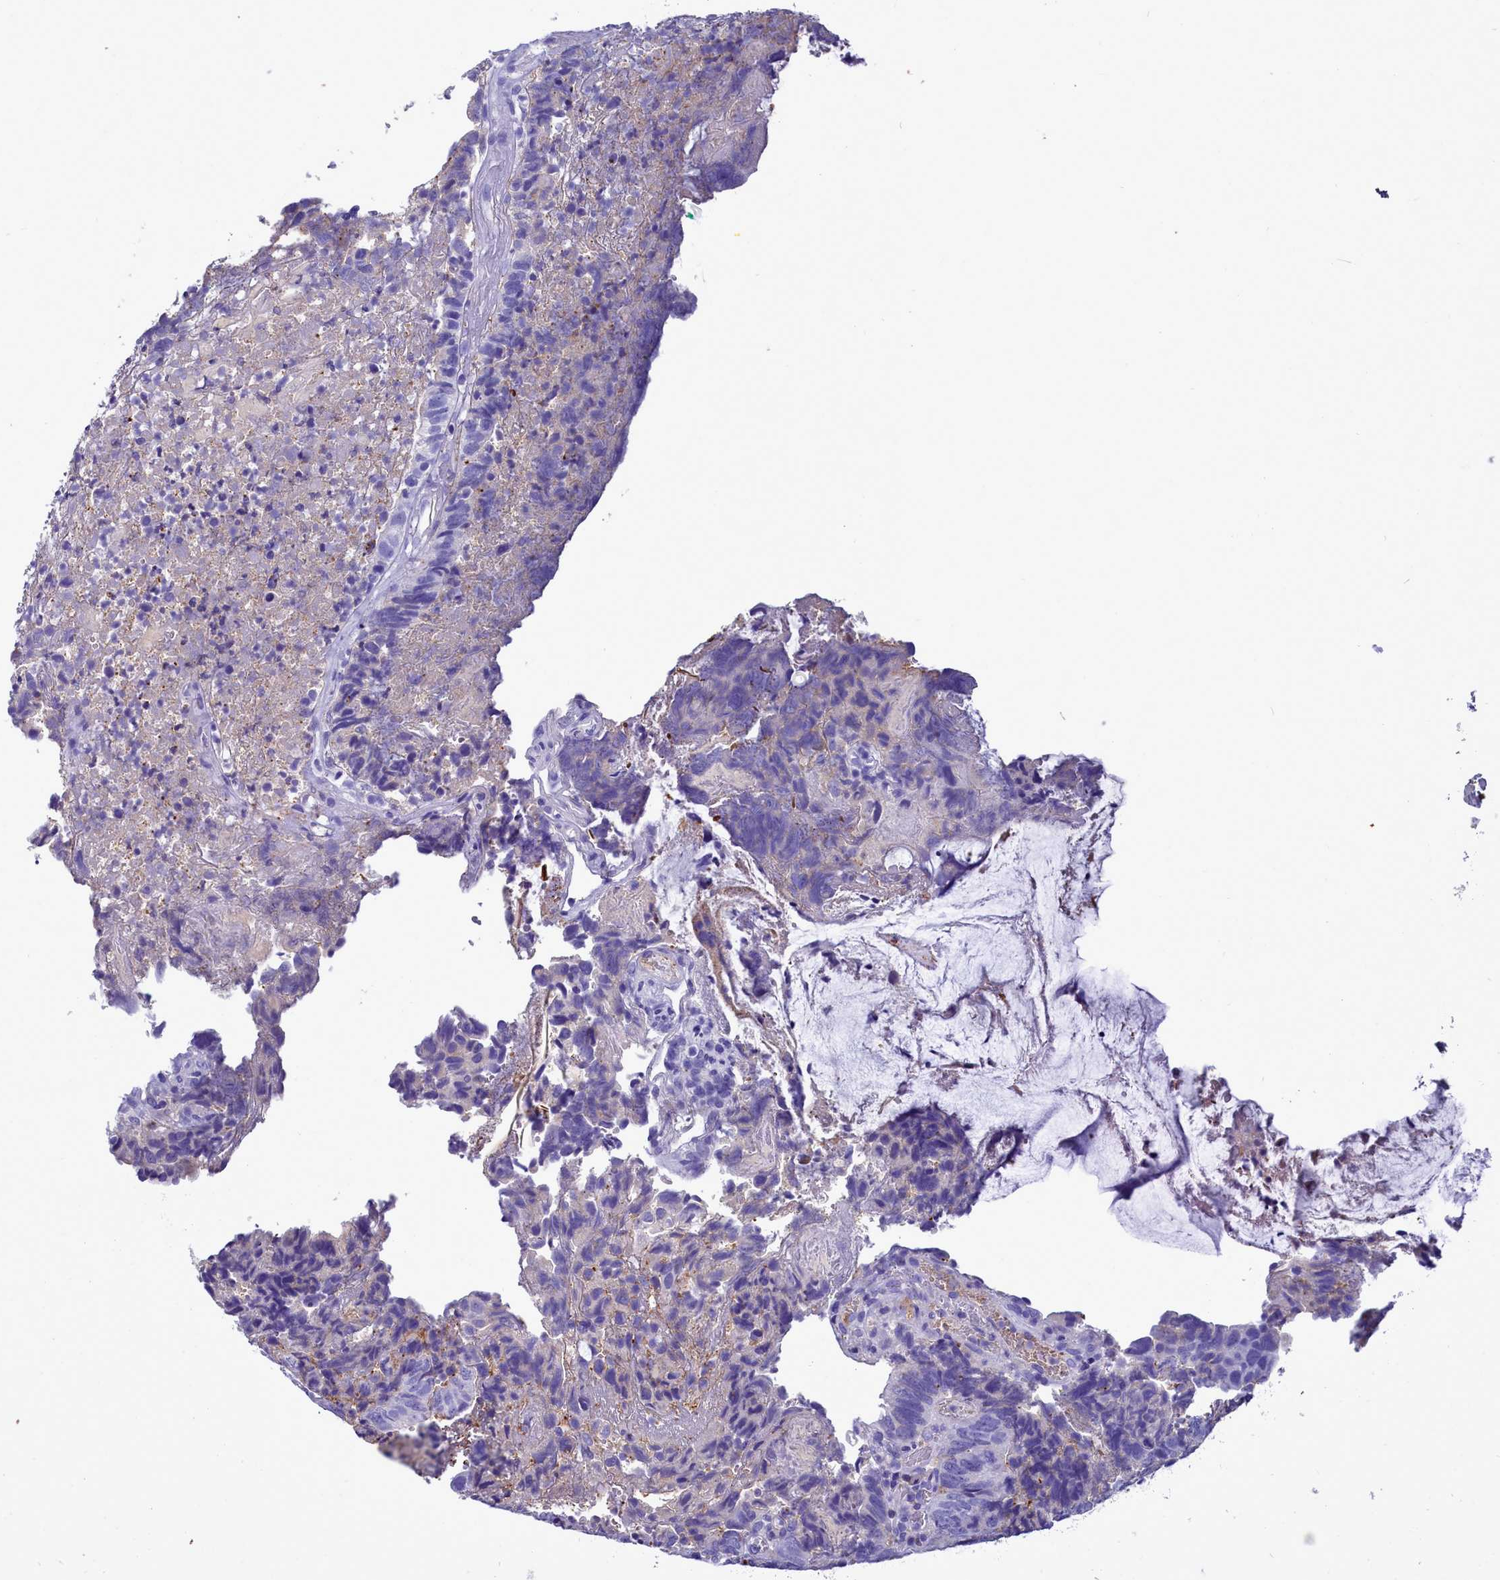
{"staining": {"intensity": "negative", "quantity": "none", "location": "none"}, "tissue": "colorectal cancer", "cell_type": "Tumor cells", "image_type": "cancer", "snomed": [{"axis": "morphology", "description": "Adenocarcinoma, NOS"}, {"axis": "topography", "description": "Colon"}], "caption": "There is no significant positivity in tumor cells of colorectal cancer (adenocarcinoma).", "gene": "H1-7", "patient": {"sex": "female", "age": 67}}